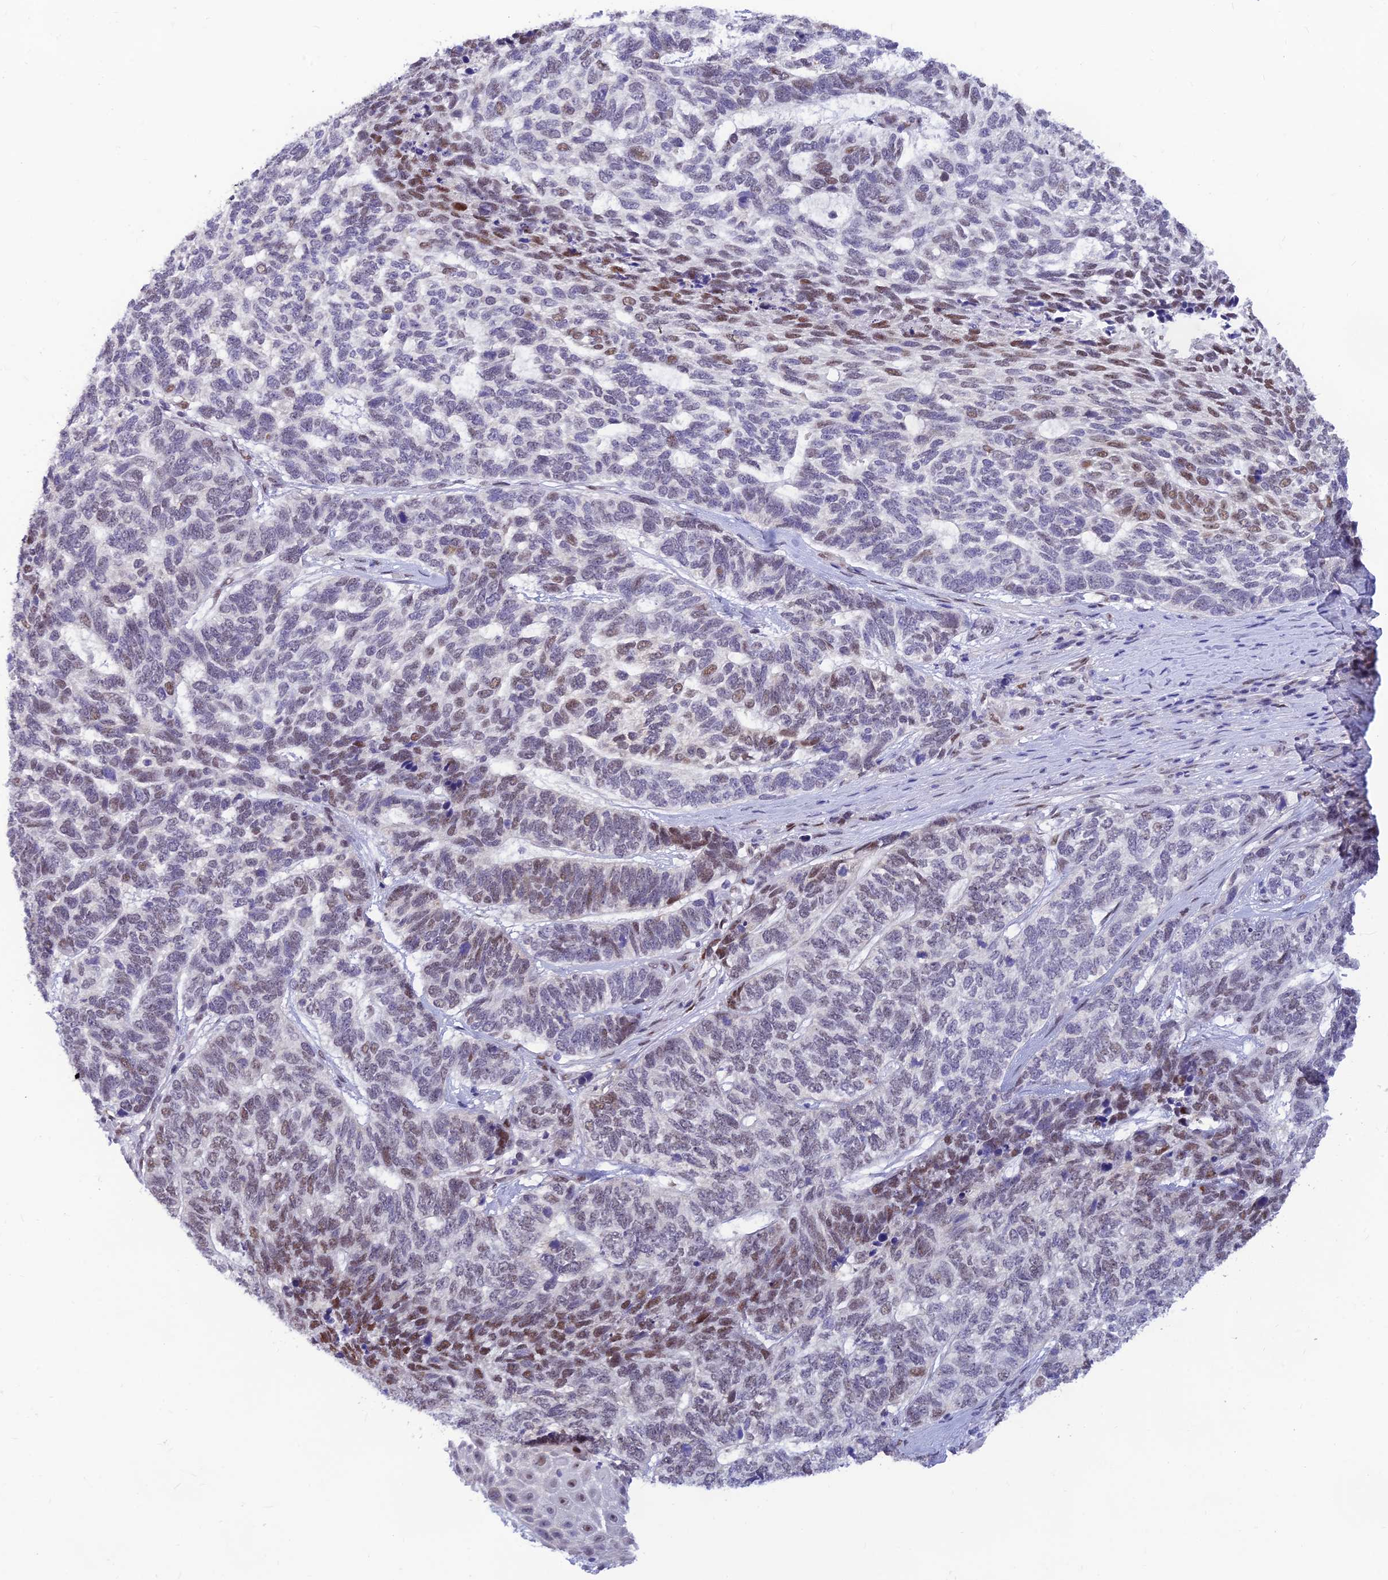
{"staining": {"intensity": "moderate", "quantity": "<25%", "location": "nuclear"}, "tissue": "skin cancer", "cell_type": "Tumor cells", "image_type": "cancer", "snomed": [{"axis": "morphology", "description": "Basal cell carcinoma"}, {"axis": "topography", "description": "Skin"}], "caption": "An IHC image of neoplastic tissue is shown. Protein staining in brown labels moderate nuclear positivity in basal cell carcinoma (skin) within tumor cells.", "gene": "CLK4", "patient": {"sex": "female", "age": 65}}